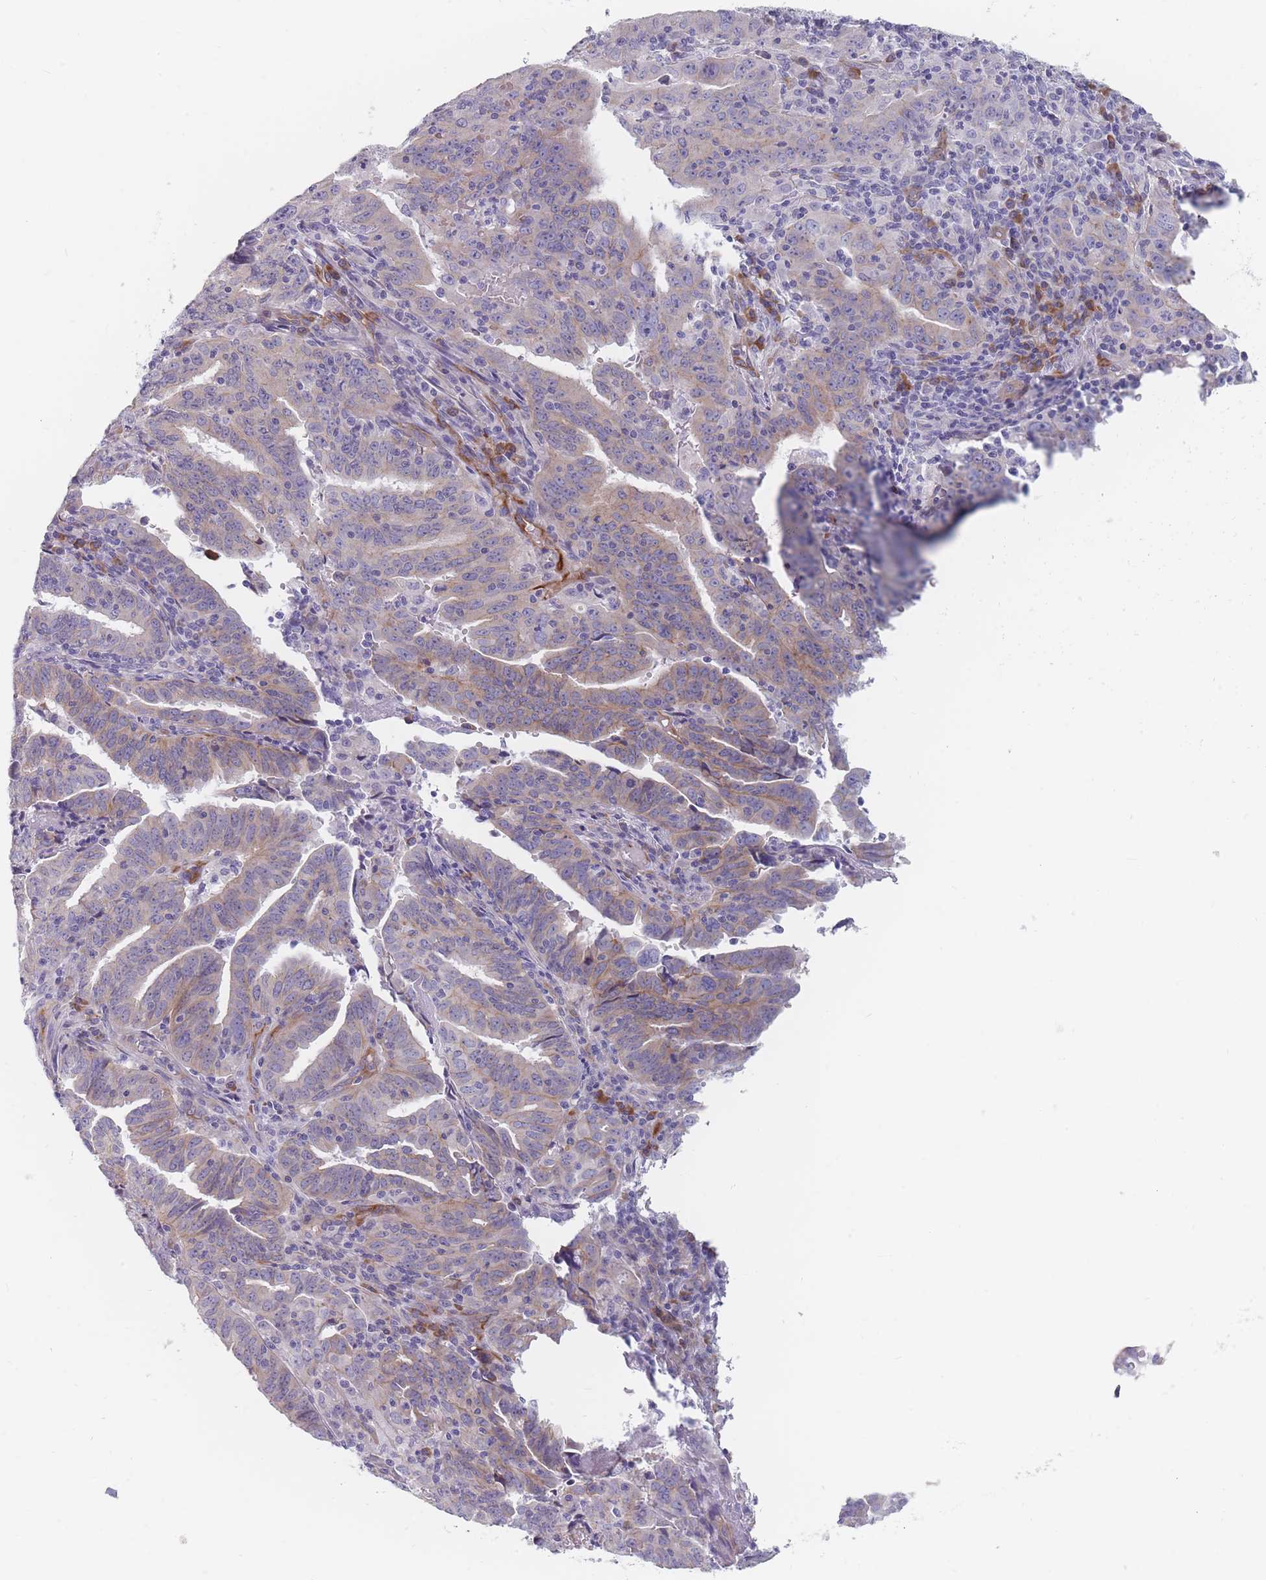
{"staining": {"intensity": "weak", "quantity": "25%-75%", "location": "cytoplasmic/membranous"}, "tissue": "endometrial cancer", "cell_type": "Tumor cells", "image_type": "cancer", "snomed": [{"axis": "morphology", "description": "Adenocarcinoma, NOS"}, {"axis": "topography", "description": "Endometrium"}], "caption": "A micrograph showing weak cytoplasmic/membranous expression in about 25%-75% of tumor cells in endometrial cancer, as visualized by brown immunohistochemical staining.", "gene": "ERBIN", "patient": {"sex": "female", "age": 60}}